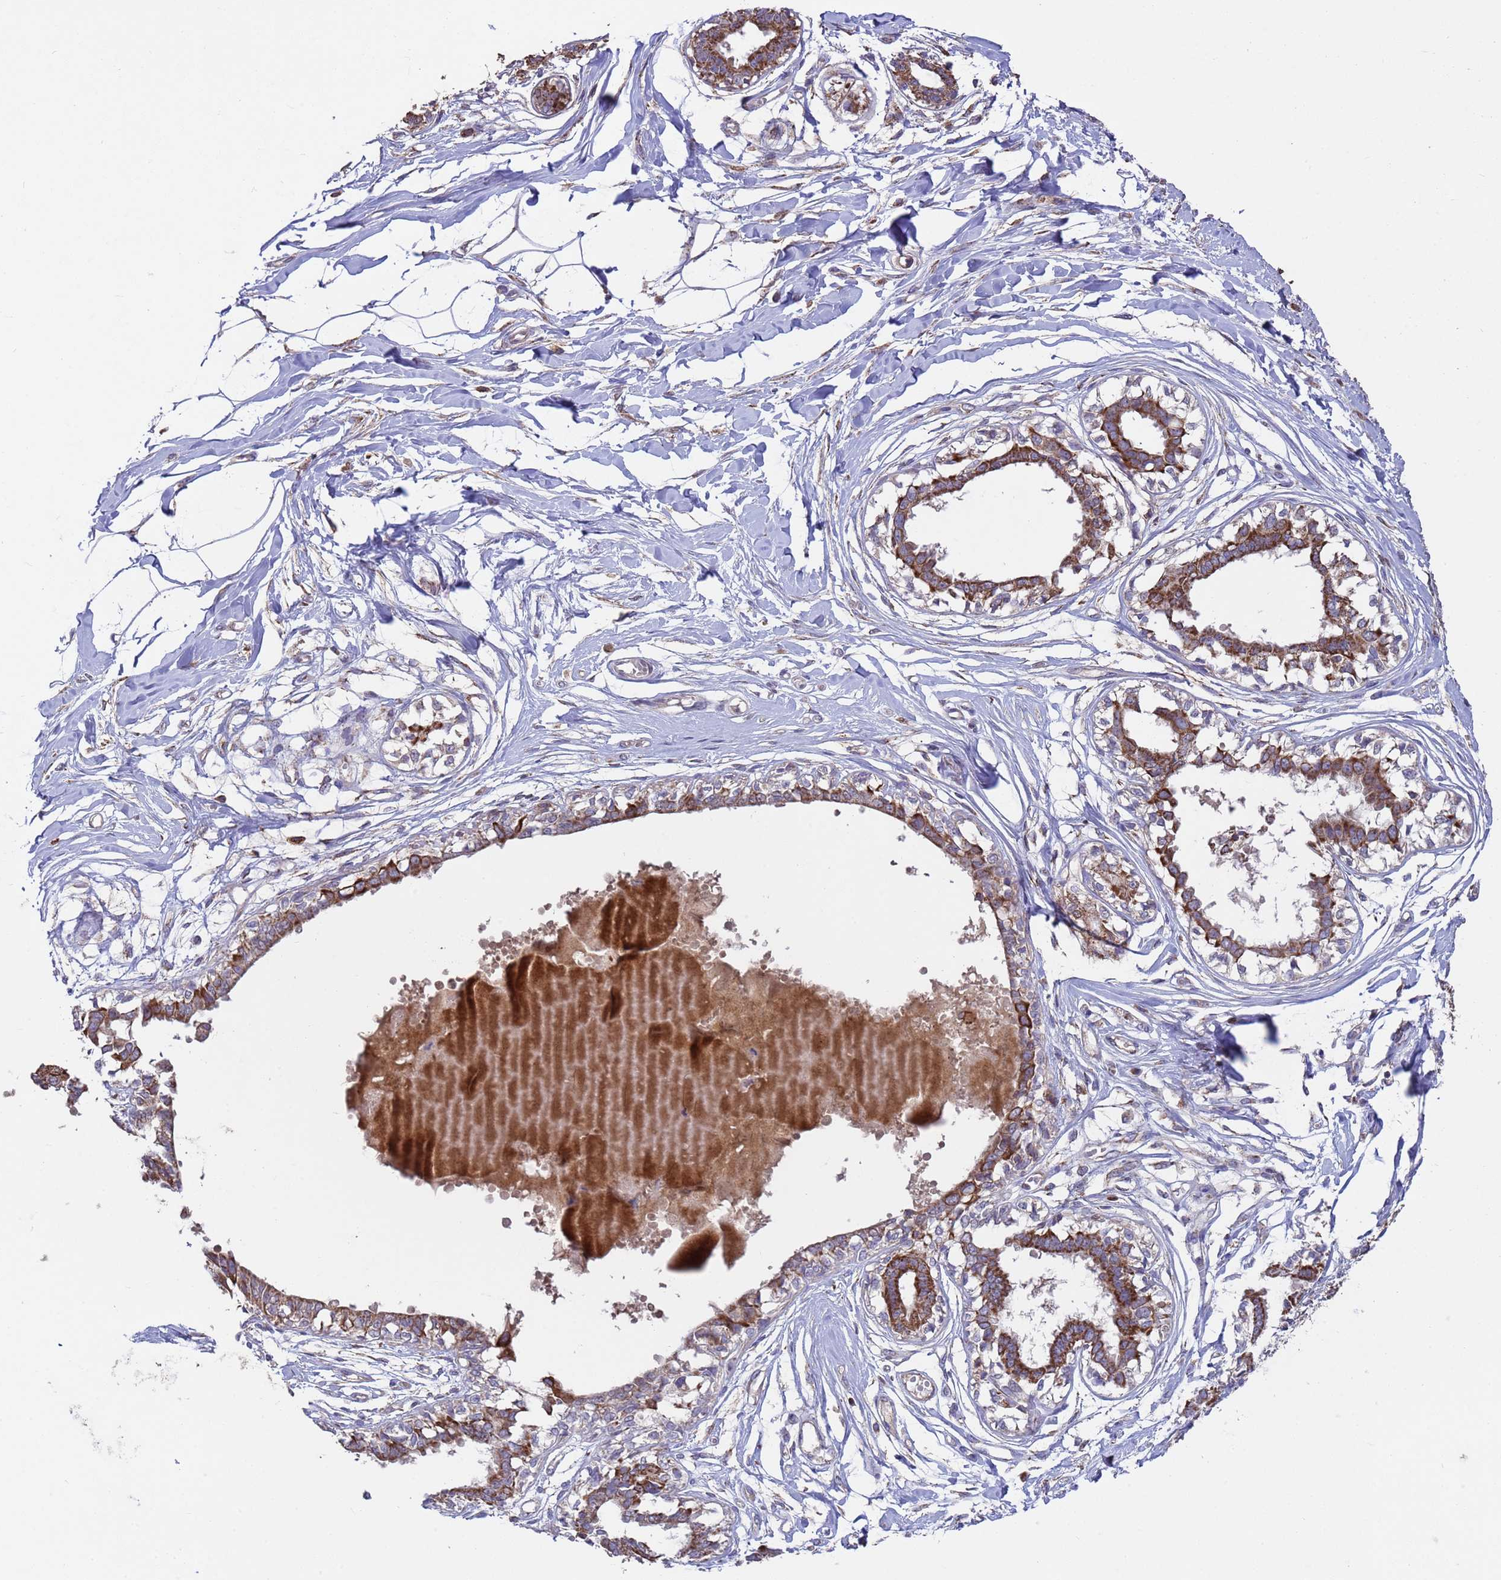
{"staining": {"intensity": "negative", "quantity": "none", "location": "none"}, "tissue": "breast", "cell_type": "Adipocytes", "image_type": "normal", "snomed": [{"axis": "morphology", "description": "Normal tissue, NOS"}, {"axis": "topography", "description": "Breast"}], "caption": "IHC image of normal breast: breast stained with DAB (3,3'-diaminobenzidine) shows no significant protein expression in adipocytes.", "gene": "ACAD8", "patient": {"sex": "female", "age": 45}}